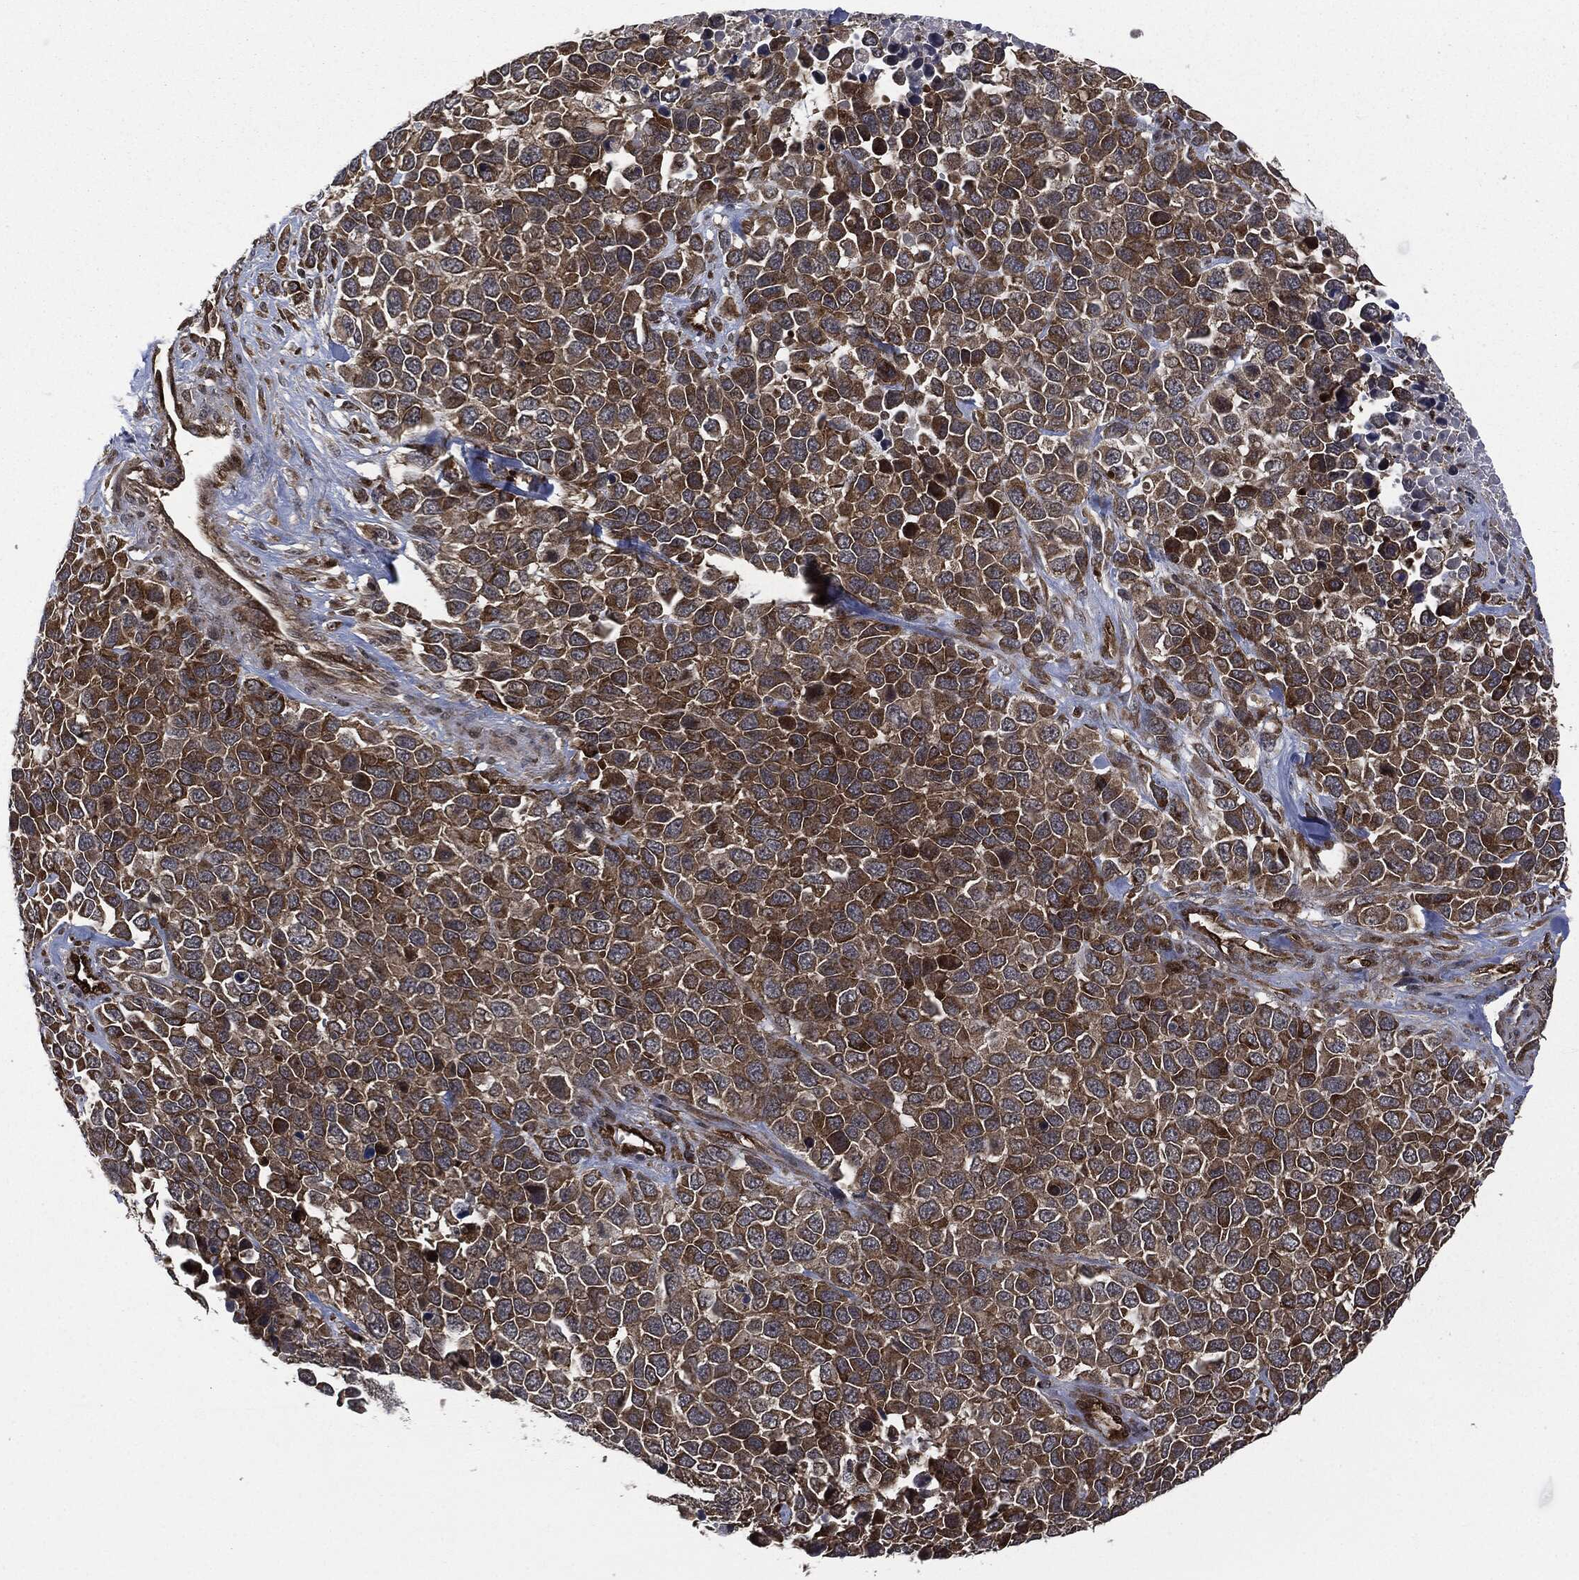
{"staining": {"intensity": "strong", "quantity": "25%-75%", "location": "cytoplasmic/membranous"}, "tissue": "melanoma", "cell_type": "Tumor cells", "image_type": "cancer", "snomed": [{"axis": "morphology", "description": "Malignant melanoma, Metastatic site"}, {"axis": "topography", "description": "Skin"}], "caption": "Tumor cells show high levels of strong cytoplasmic/membranous staining in about 25%-75% of cells in melanoma.", "gene": "HRAS", "patient": {"sex": "male", "age": 84}}